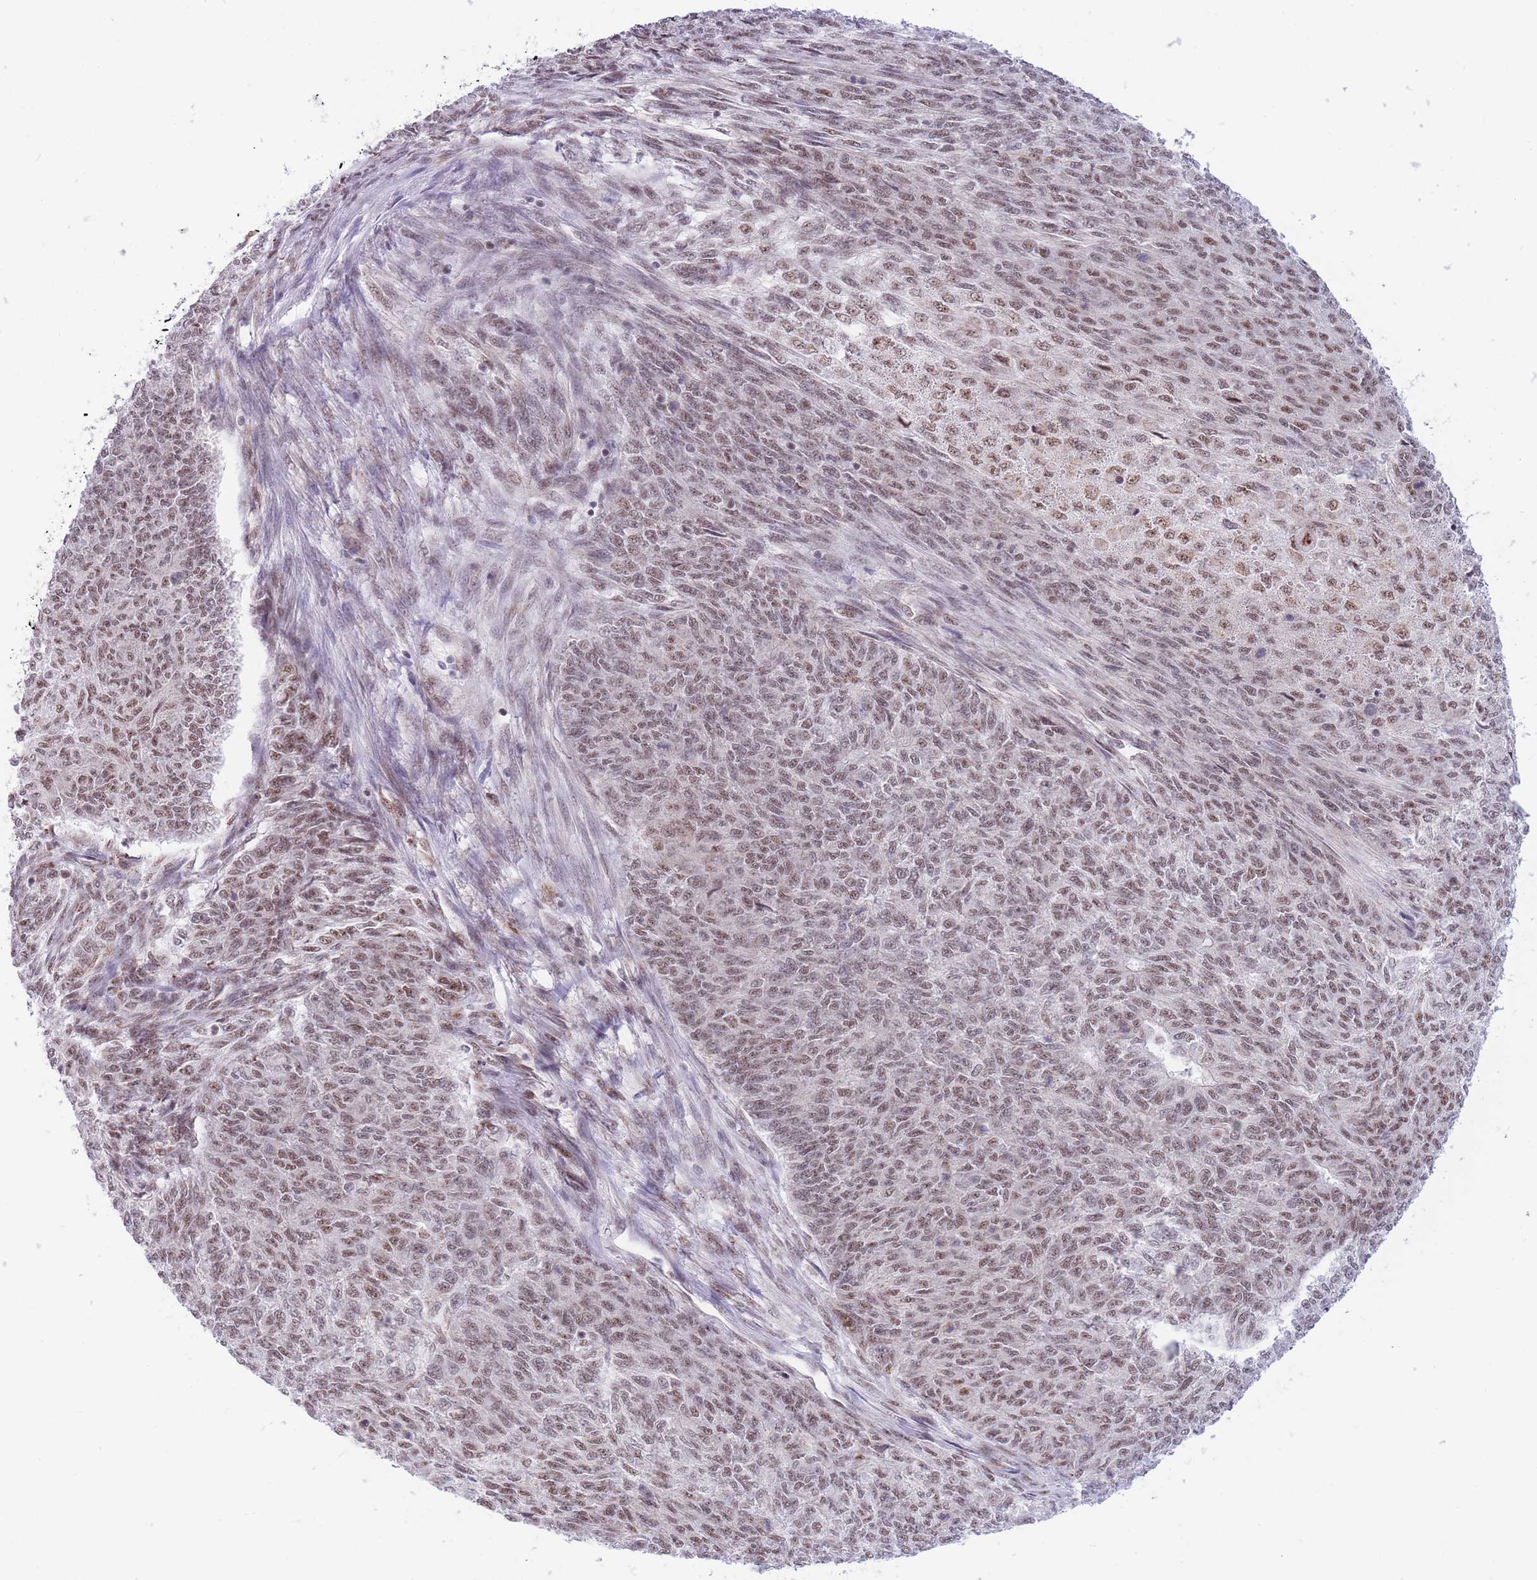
{"staining": {"intensity": "moderate", "quantity": "25%-75%", "location": "nuclear"}, "tissue": "endometrial cancer", "cell_type": "Tumor cells", "image_type": "cancer", "snomed": [{"axis": "morphology", "description": "Adenocarcinoma, NOS"}, {"axis": "topography", "description": "Endometrium"}], "caption": "Immunohistochemical staining of human endometrial cancer (adenocarcinoma) shows moderate nuclear protein staining in about 25%-75% of tumor cells. Using DAB (3,3'-diaminobenzidine) (brown) and hematoxylin (blue) stains, captured at high magnification using brightfield microscopy.", "gene": "CYP2B6", "patient": {"sex": "female", "age": 32}}